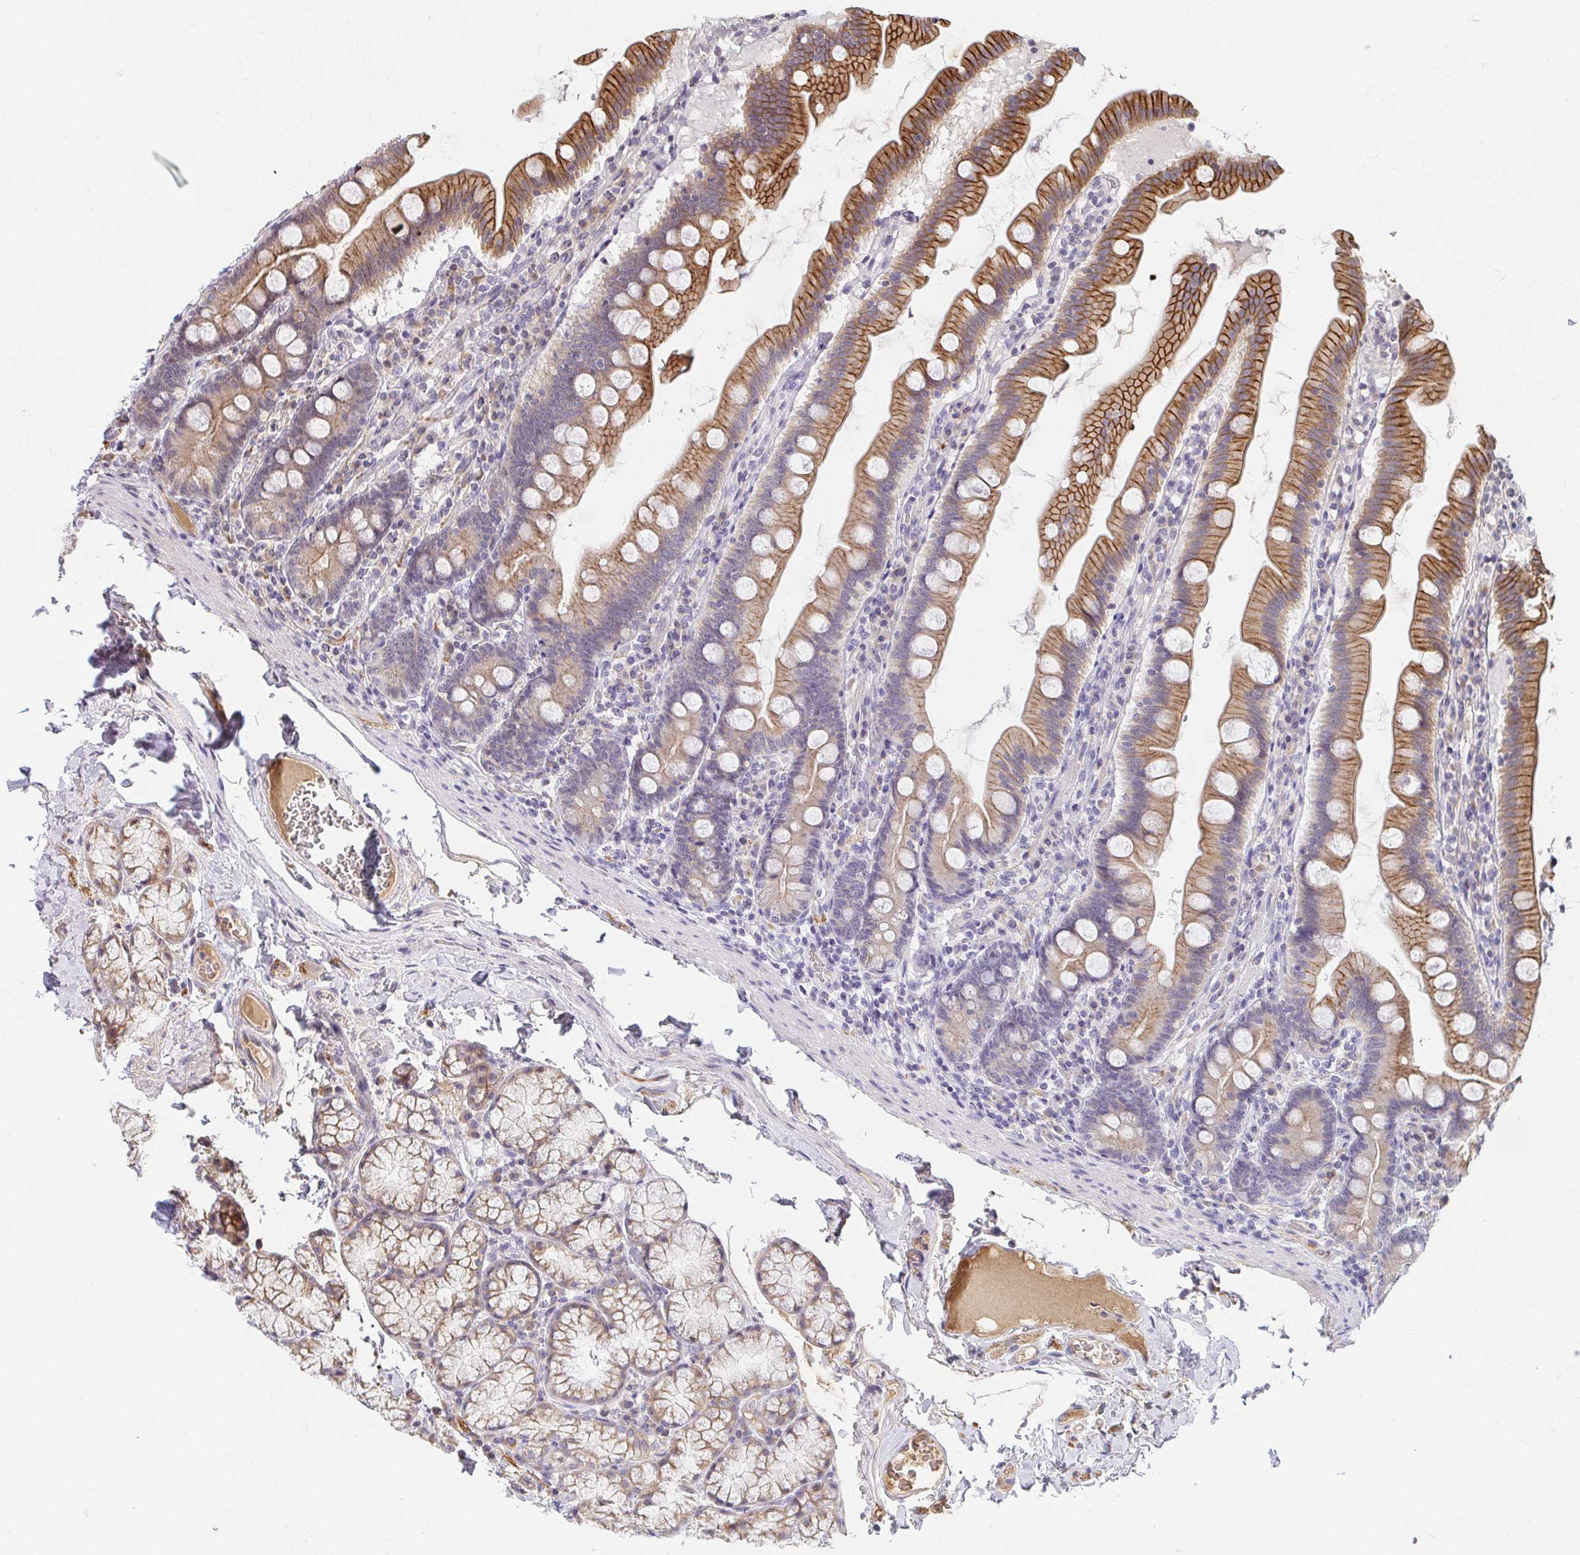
{"staining": {"intensity": "moderate", "quantity": ">75%", "location": "cytoplasmic/membranous"}, "tissue": "duodenum", "cell_type": "Glandular cells", "image_type": "normal", "snomed": [{"axis": "morphology", "description": "Normal tissue, NOS"}, {"axis": "topography", "description": "Duodenum"}], "caption": "Human duodenum stained with a brown dye displays moderate cytoplasmic/membranous positive expression in about >75% of glandular cells.", "gene": "ANK3", "patient": {"sex": "female", "age": 67}}